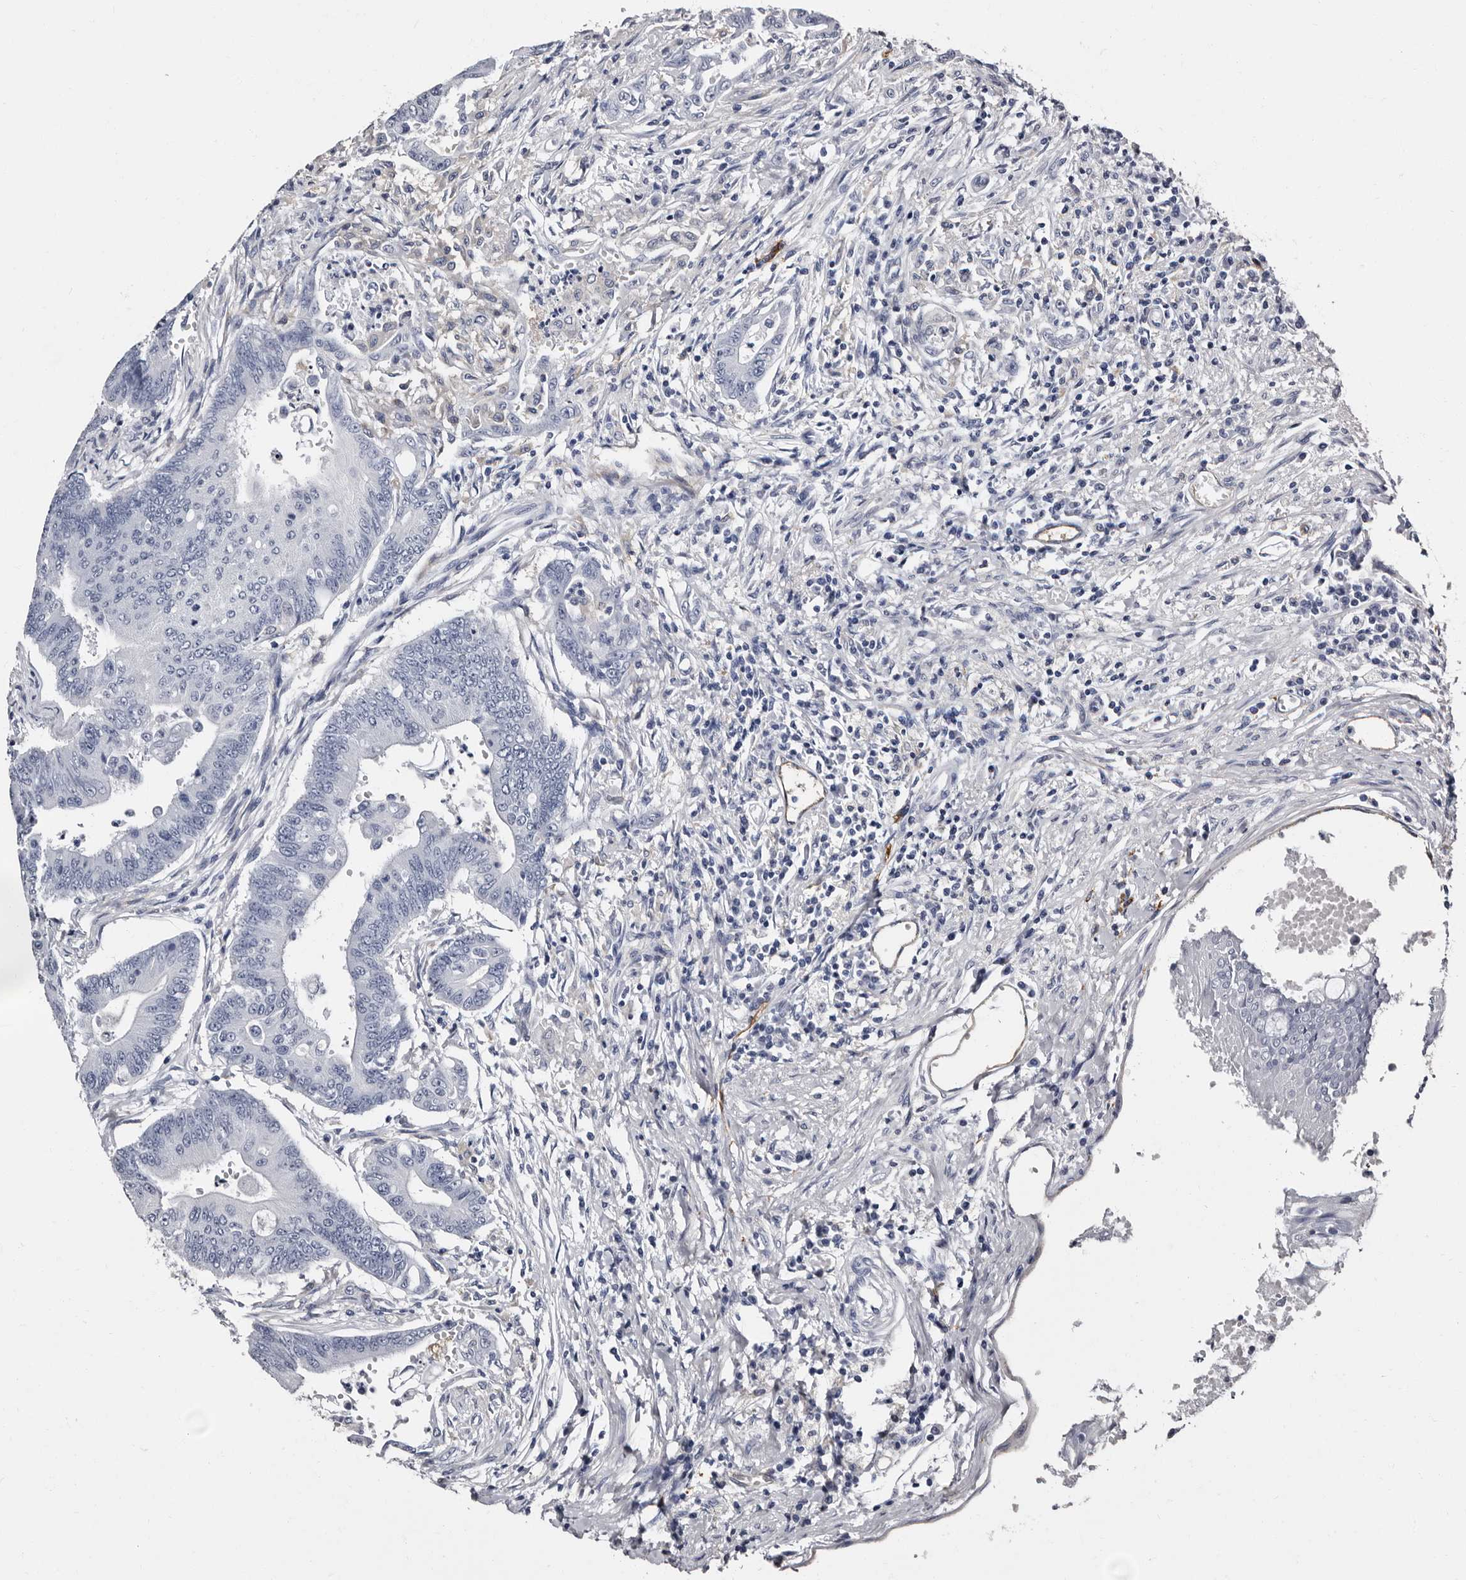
{"staining": {"intensity": "negative", "quantity": "none", "location": "none"}, "tissue": "colorectal cancer", "cell_type": "Tumor cells", "image_type": "cancer", "snomed": [{"axis": "morphology", "description": "Adenoma, NOS"}, {"axis": "morphology", "description": "Adenocarcinoma, NOS"}, {"axis": "topography", "description": "Colon"}], "caption": "DAB immunohistochemical staining of colorectal cancer (adenoma) reveals no significant expression in tumor cells.", "gene": "EPB41L3", "patient": {"sex": "male", "age": 79}}